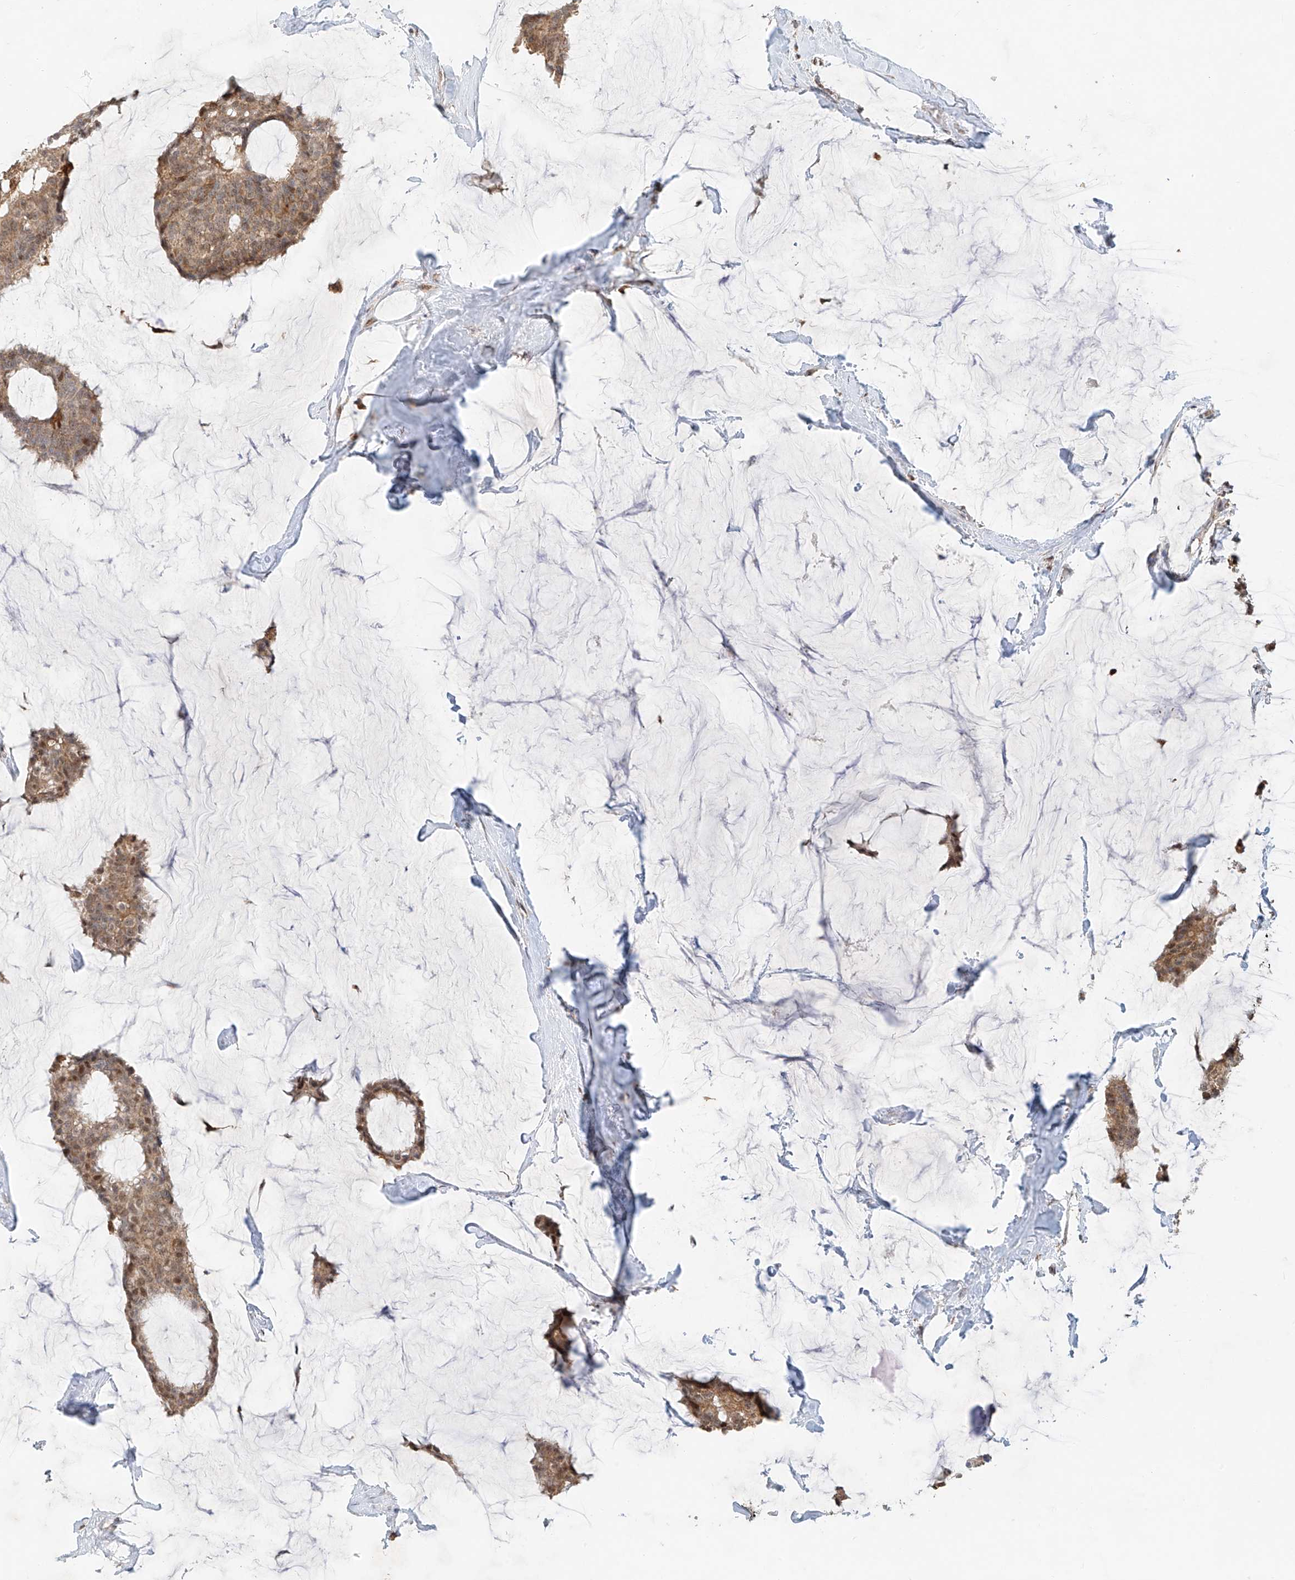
{"staining": {"intensity": "moderate", "quantity": ">75%", "location": "cytoplasmic/membranous,nuclear"}, "tissue": "breast cancer", "cell_type": "Tumor cells", "image_type": "cancer", "snomed": [{"axis": "morphology", "description": "Duct carcinoma"}, {"axis": "topography", "description": "Breast"}], "caption": "Moderate cytoplasmic/membranous and nuclear expression for a protein is seen in approximately >75% of tumor cells of breast intraductal carcinoma using IHC.", "gene": "SYTL3", "patient": {"sex": "female", "age": 93}}